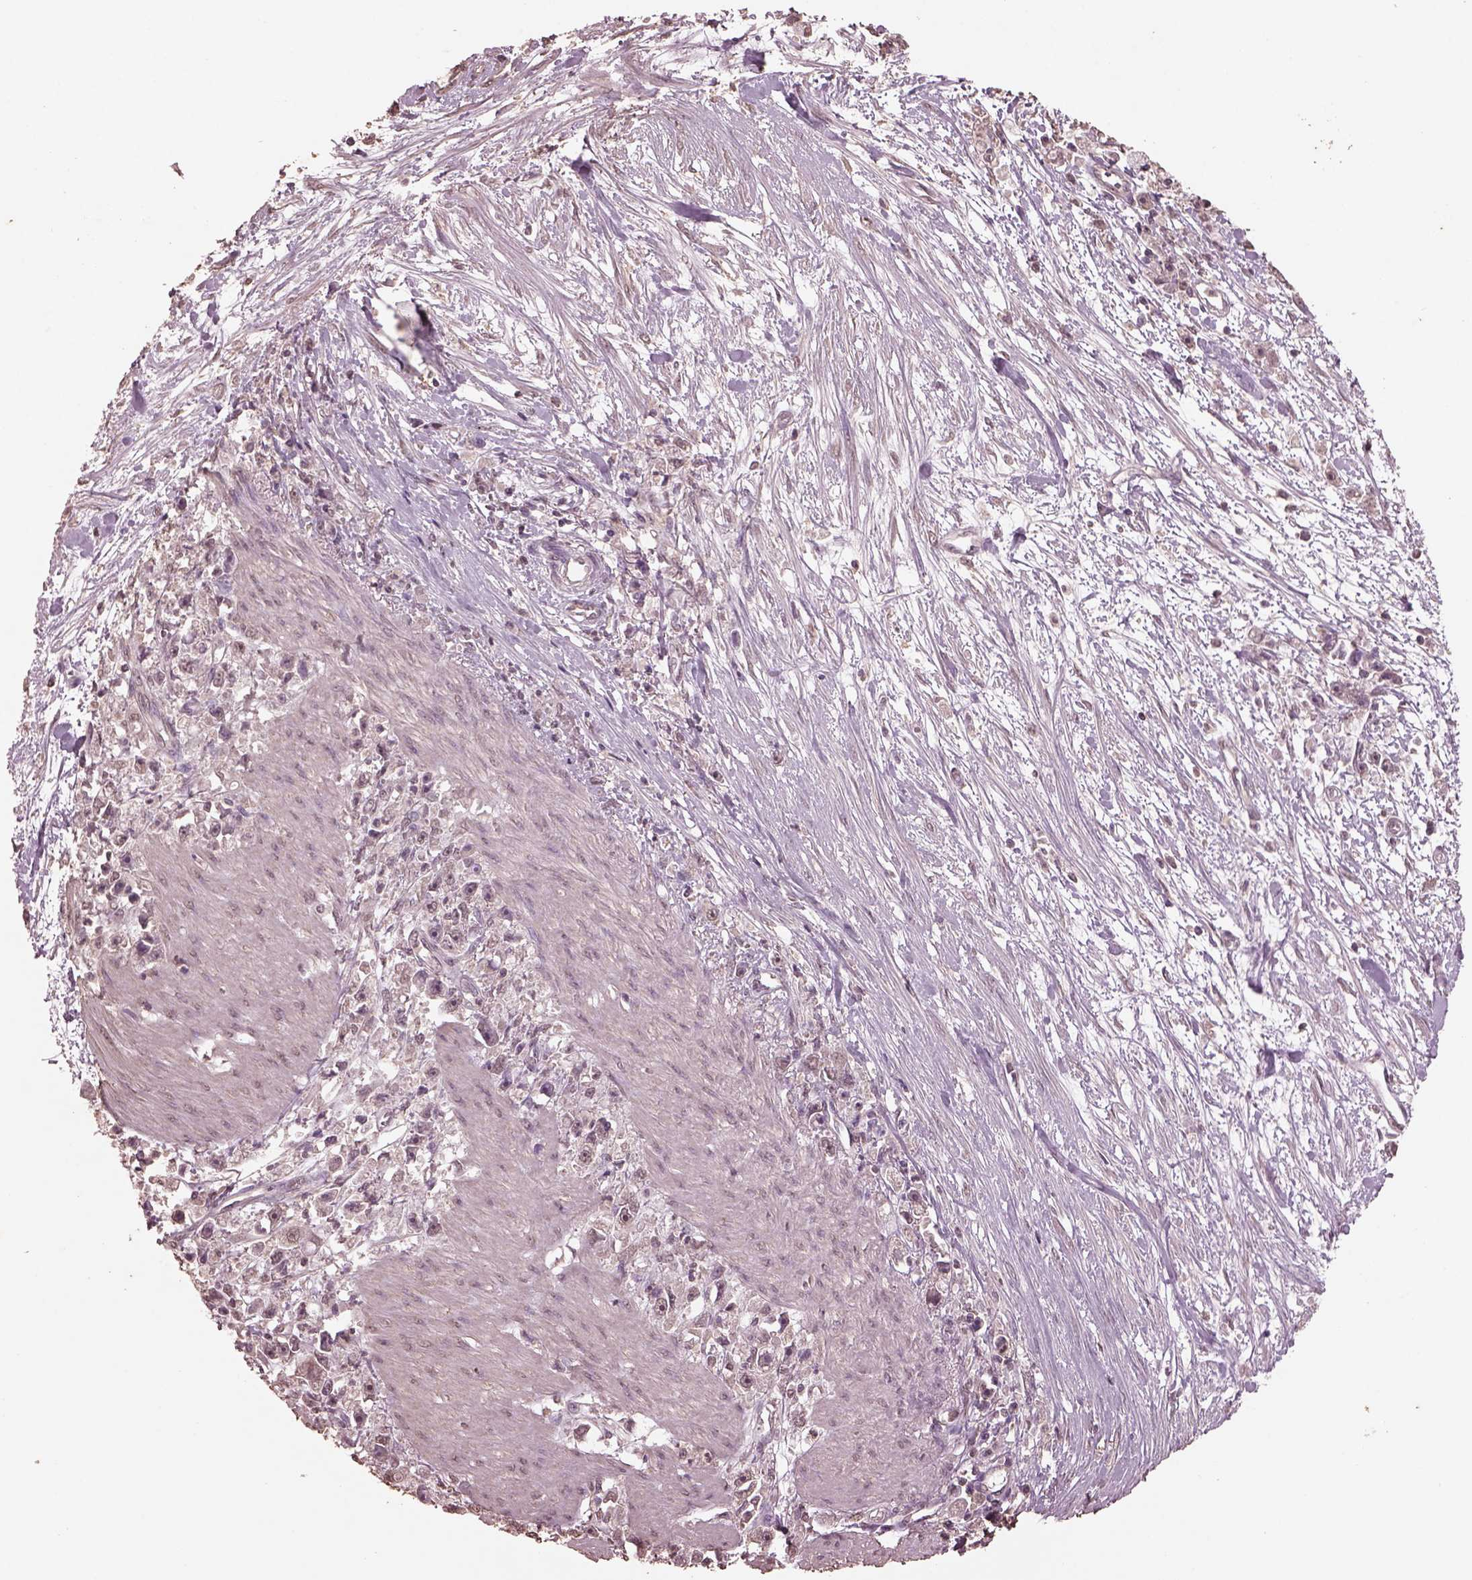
{"staining": {"intensity": "negative", "quantity": "none", "location": "none"}, "tissue": "stomach cancer", "cell_type": "Tumor cells", "image_type": "cancer", "snomed": [{"axis": "morphology", "description": "Adenocarcinoma, NOS"}, {"axis": "topography", "description": "Stomach"}], "caption": "Immunohistochemical staining of stomach adenocarcinoma reveals no significant positivity in tumor cells. (DAB IHC with hematoxylin counter stain).", "gene": "CPT1C", "patient": {"sex": "female", "age": 59}}